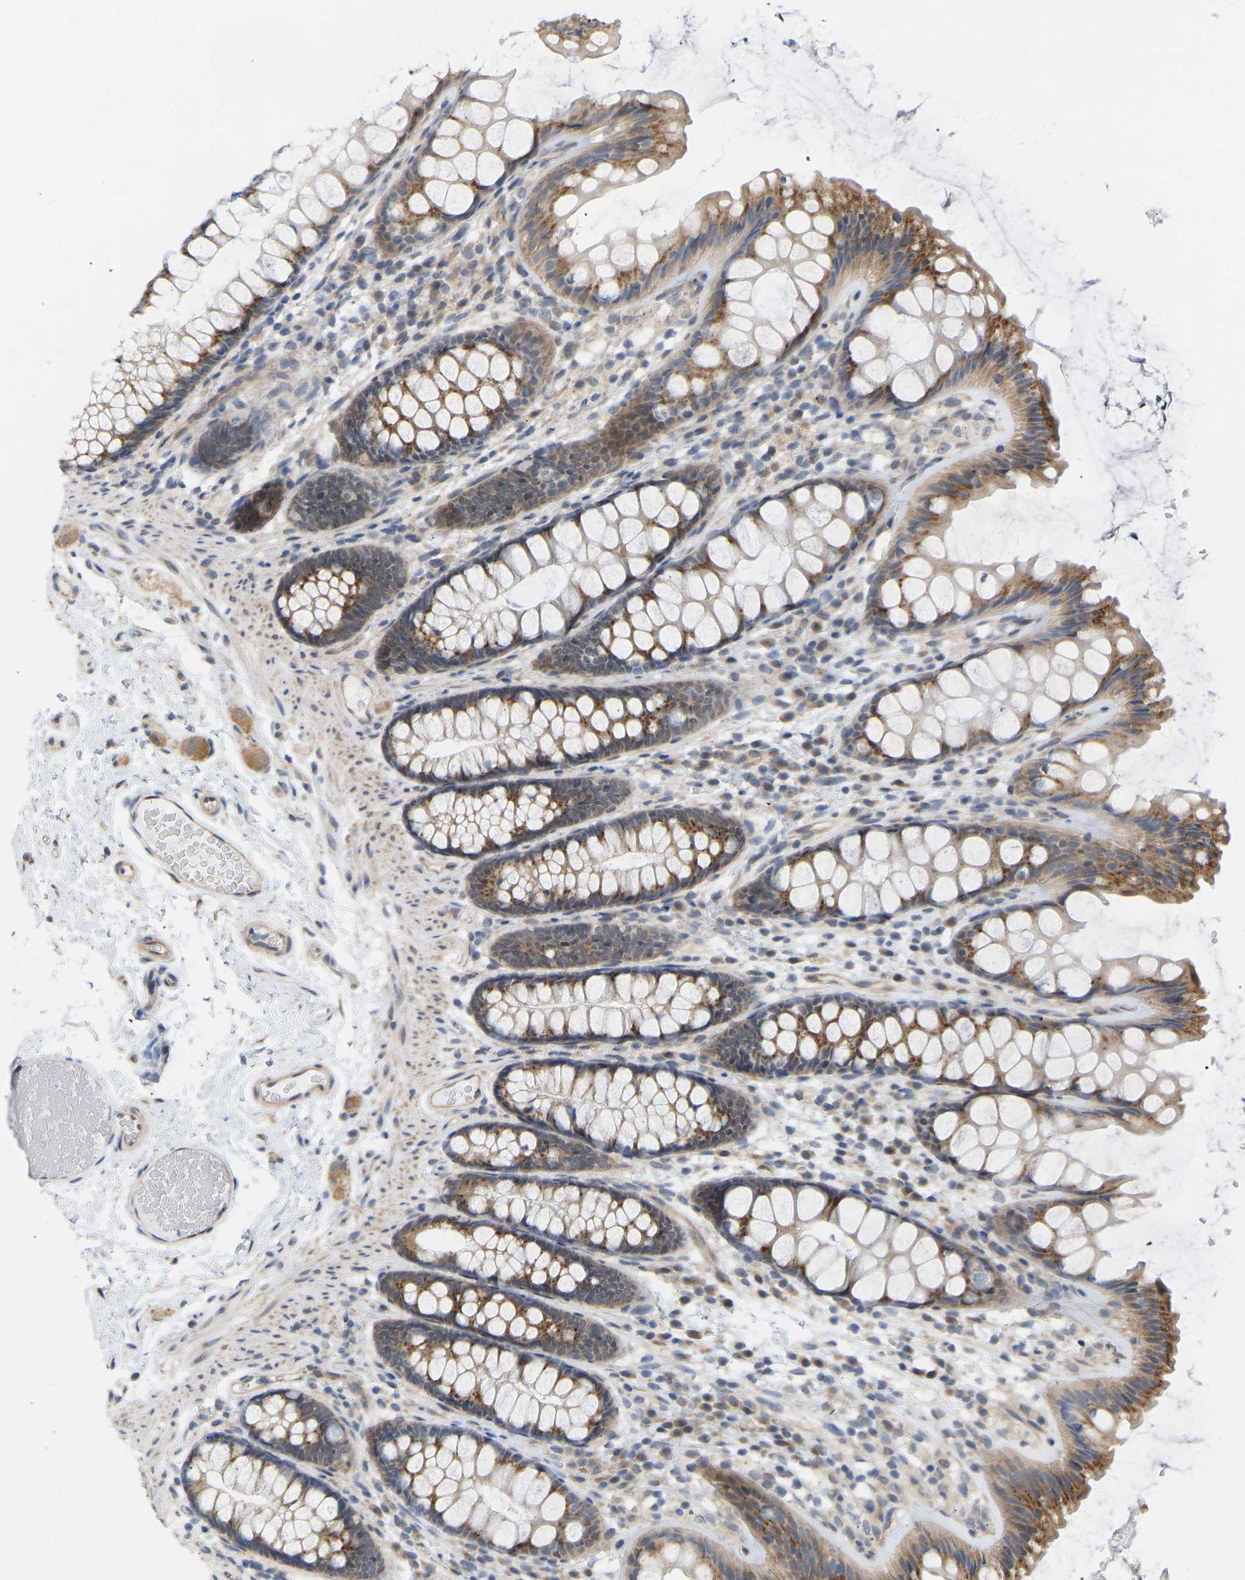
{"staining": {"intensity": "weak", "quantity": ">75%", "location": "cytoplasmic/membranous"}, "tissue": "colon", "cell_type": "Endothelial cells", "image_type": "normal", "snomed": [{"axis": "morphology", "description": "Normal tissue, NOS"}, {"axis": "topography", "description": "Colon"}], "caption": "The histopathology image reveals immunohistochemical staining of normal colon. There is weak cytoplasmic/membranous staining is seen in approximately >75% of endothelial cells. The staining was performed using DAB to visualize the protein expression in brown, while the nuclei were stained in blue with hematoxylin (Magnification: 20x).", "gene": "BEND3", "patient": {"sex": "female", "age": 56}}